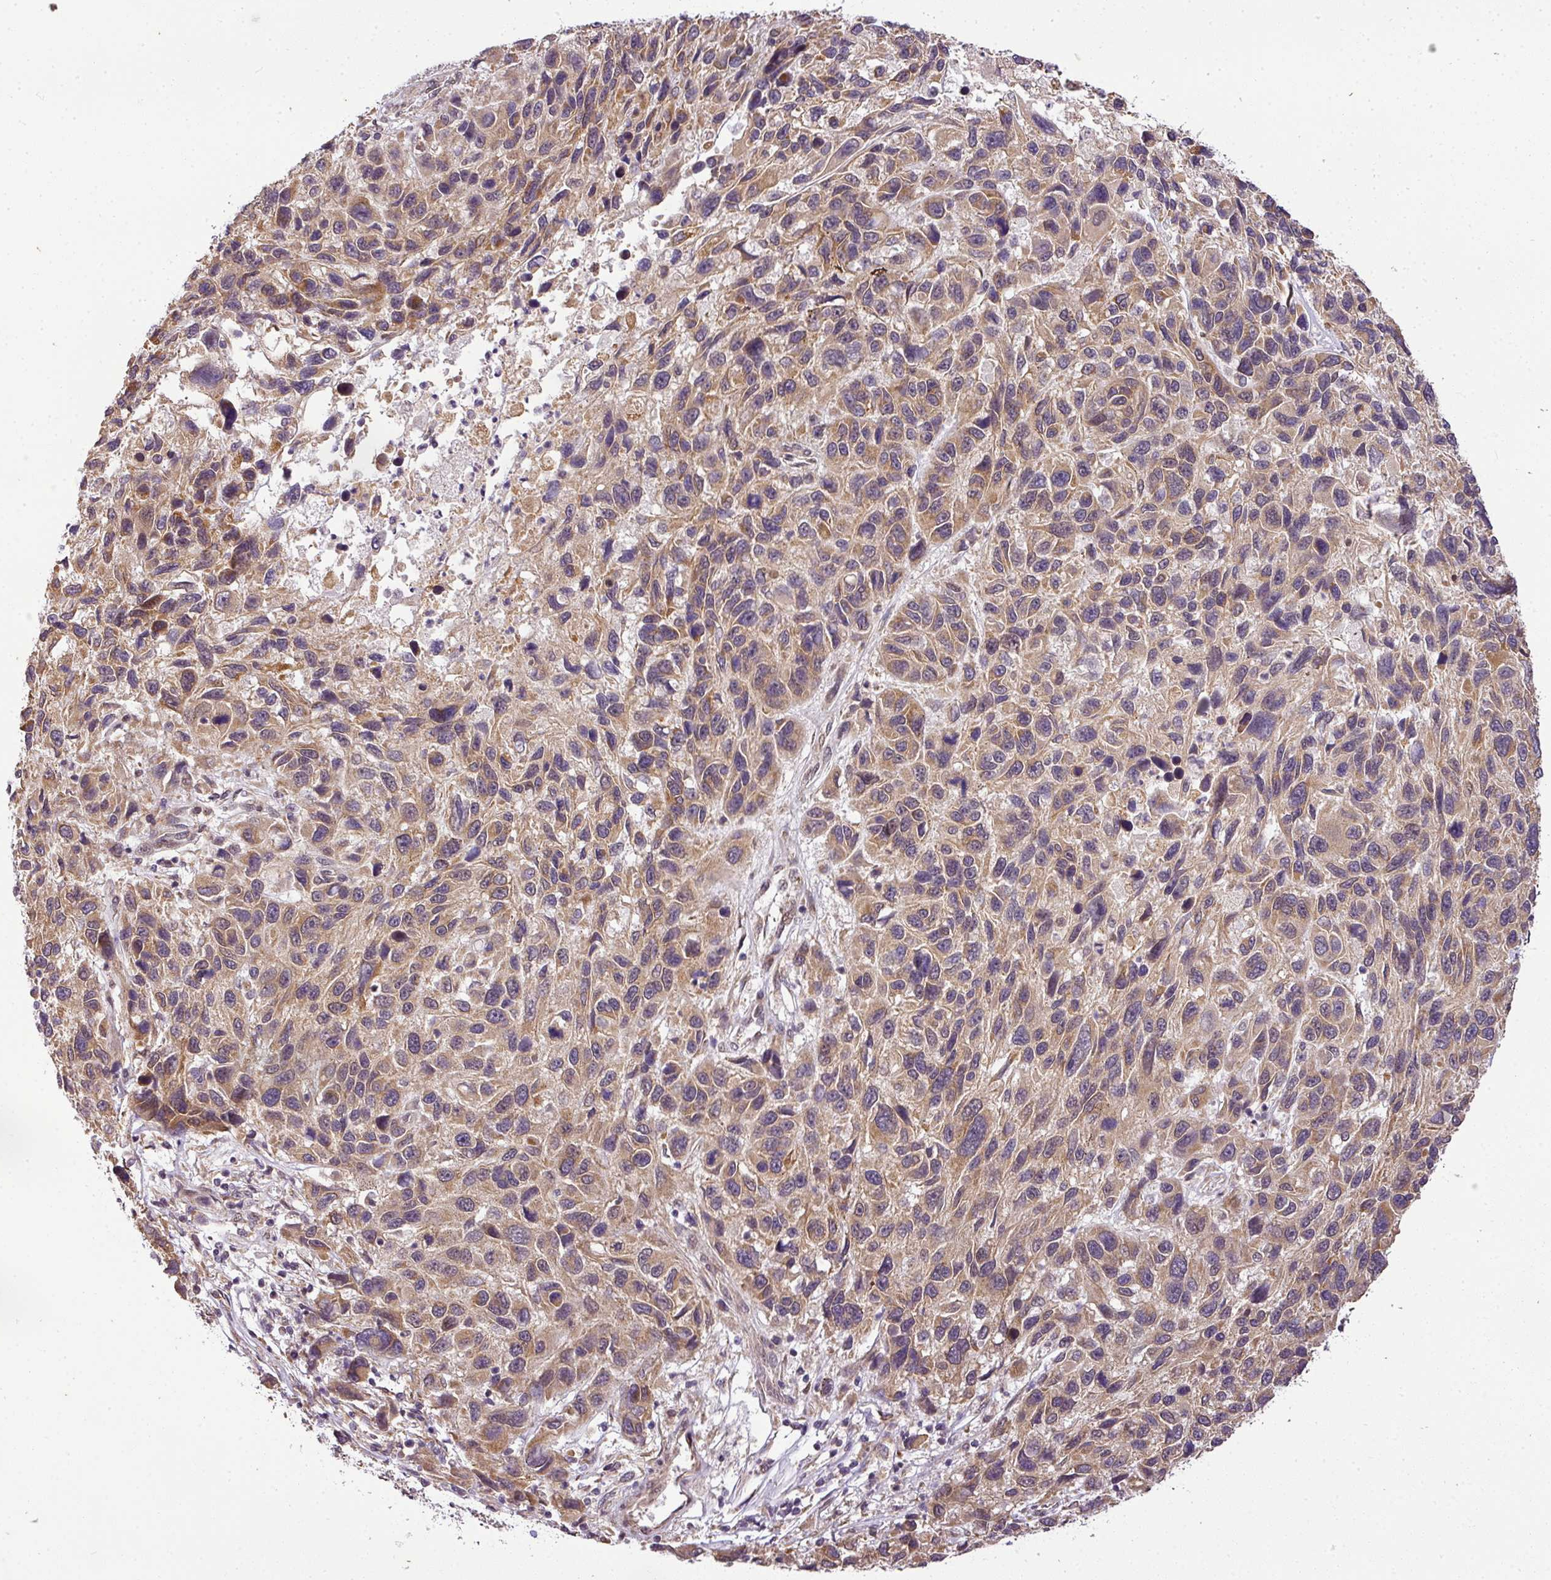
{"staining": {"intensity": "moderate", "quantity": "25%-75%", "location": "cytoplasmic/membranous"}, "tissue": "melanoma", "cell_type": "Tumor cells", "image_type": "cancer", "snomed": [{"axis": "morphology", "description": "Malignant melanoma, NOS"}, {"axis": "topography", "description": "Skin"}], "caption": "Immunohistochemistry (IHC) of human melanoma demonstrates medium levels of moderate cytoplasmic/membranous expression in about 25%-75% of tumor cells.", "gene": "C1orf226", "patient": {"sex": "male", "age": 53}}